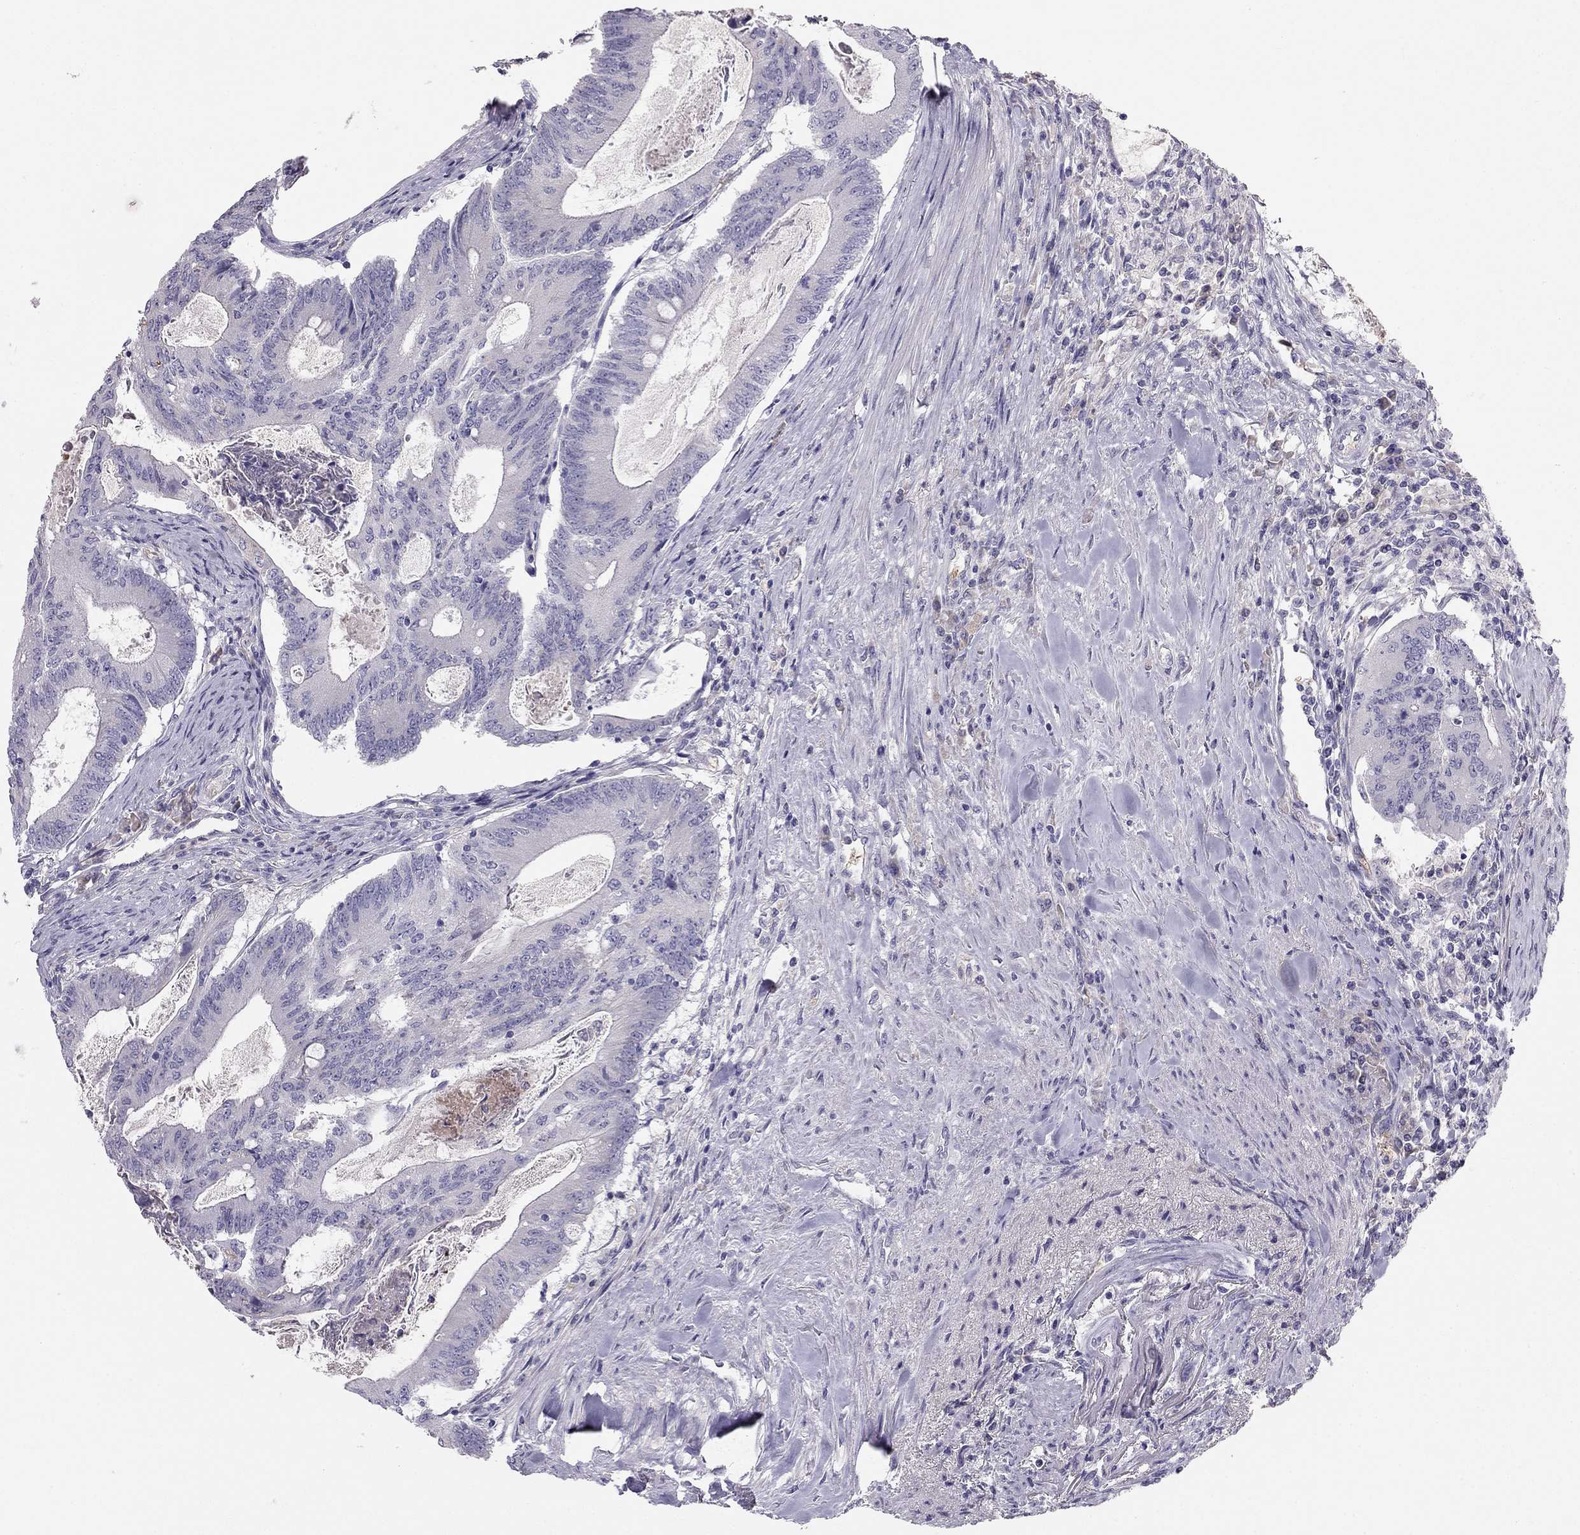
{"staining": {"intensity": "negative", "quantity": "none", "location": "none"}, "tissue": "colorectal cancer", "cell_type": "Tumor cells", "image_type": "cancer", "snomed": [{"axis": "morphology", "description": "Adenocarcinoma, NOS"}, {"axis": "topography", "description": "Colon"}], "caption": "Tumor cells show no significant positivity in adenocarcinoma (colorectal).", "gene": "RHD", "patient": {"sex": "female", "age": 70}}